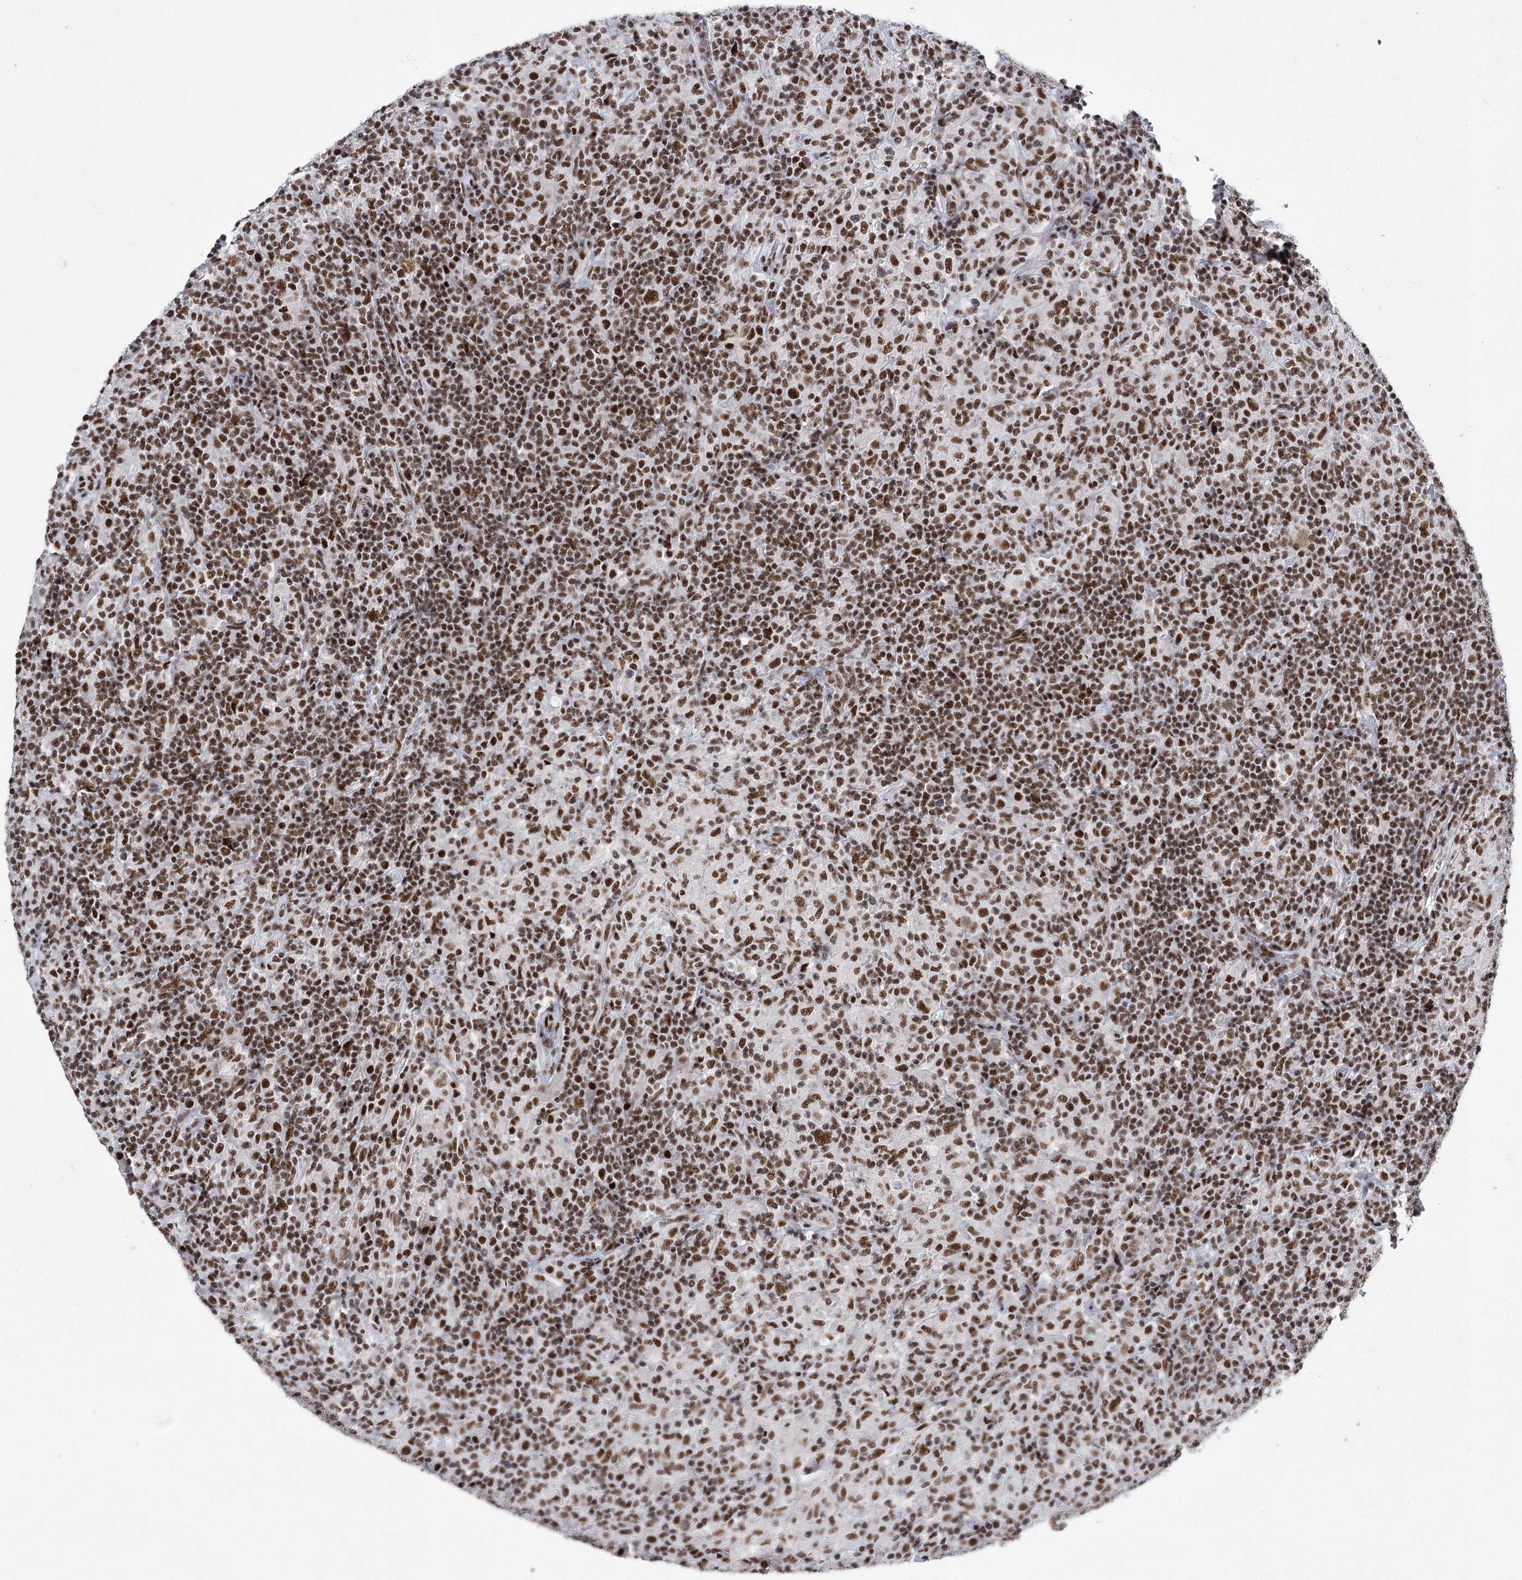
{"staining": {"intensity": "moderate", "quantity": ">75%", "location": "nuclear"}, "tissue": "lymphoma", "cell_type": "Tumor cells", "image_type": "cancer", "snomed": [{"axis": "morphology", "description": "Hodgkin's disease, NOS"}, {"axis": "topography", "description": "Lymph node"}], "caption": "The photomicrograph reveals a brown stain indicating the presence of a protein in the nuclear of tumor cells in Hodgkin's disease. Nuclei are stained in blue.", "gene": "SCAF8", "patient": {"sex": "male", "age": 70}}